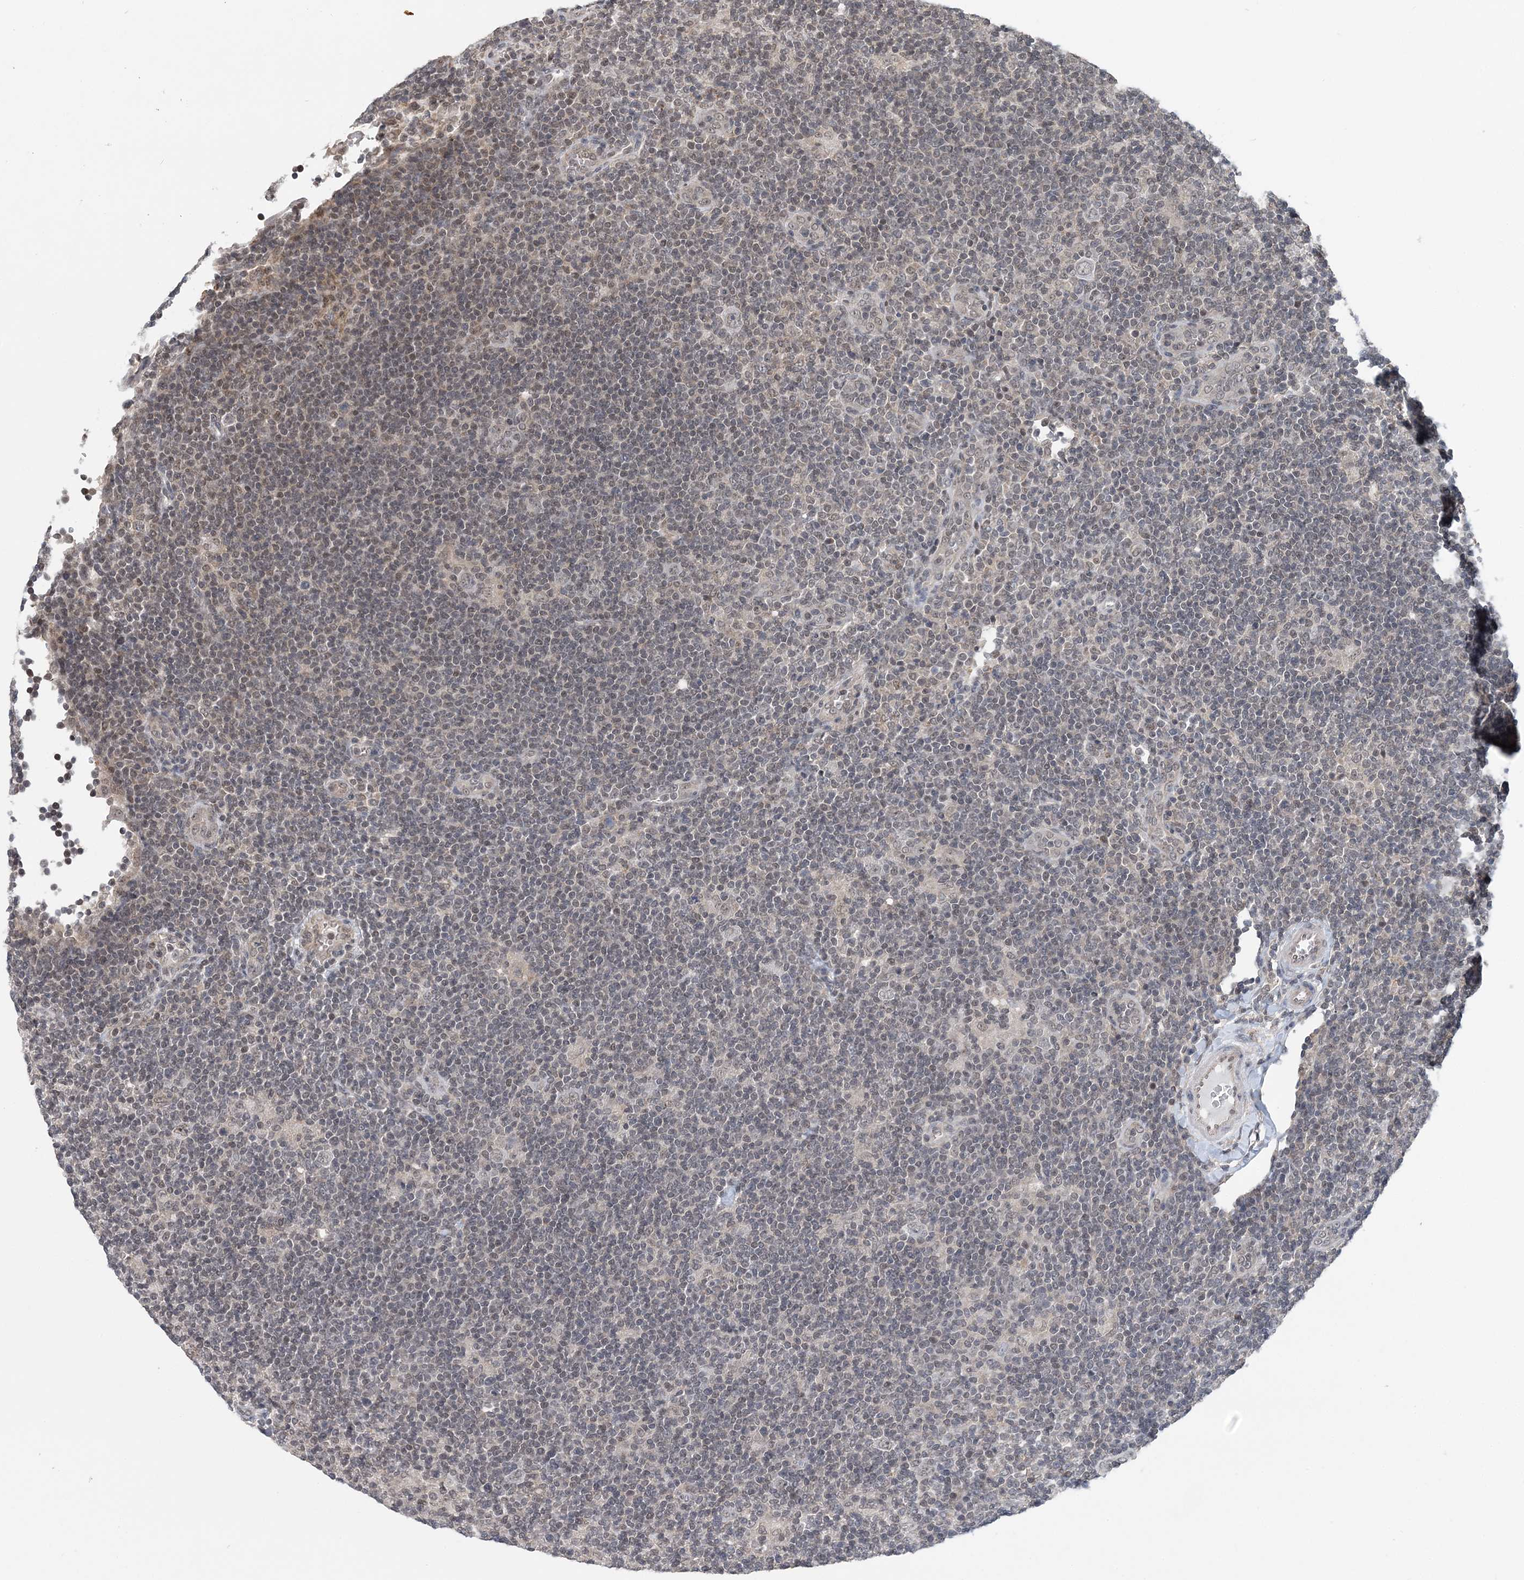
{"staining": {"intensity": "weak", "quantity": "<25%", "location": "nuclear"}, "tissue": "lymphoma", "cell_type": "Tumor cells", "image_type": "cancer", "snomed": [{"axis": "morphology", "description": "Hodgkin's disease, NOS"}, {"axis": "topography", "description": "Lymph node"}], "caption": "Immunohistochemistry (IHC) micrograph of lymphoma stained for a protein (brown), which demonstrates no positivity in tumor cells. (DAB IHC with hematoxylin counter stain).", "gene": "CCDC152", "patient": {"sex": "female", "age": 57}}